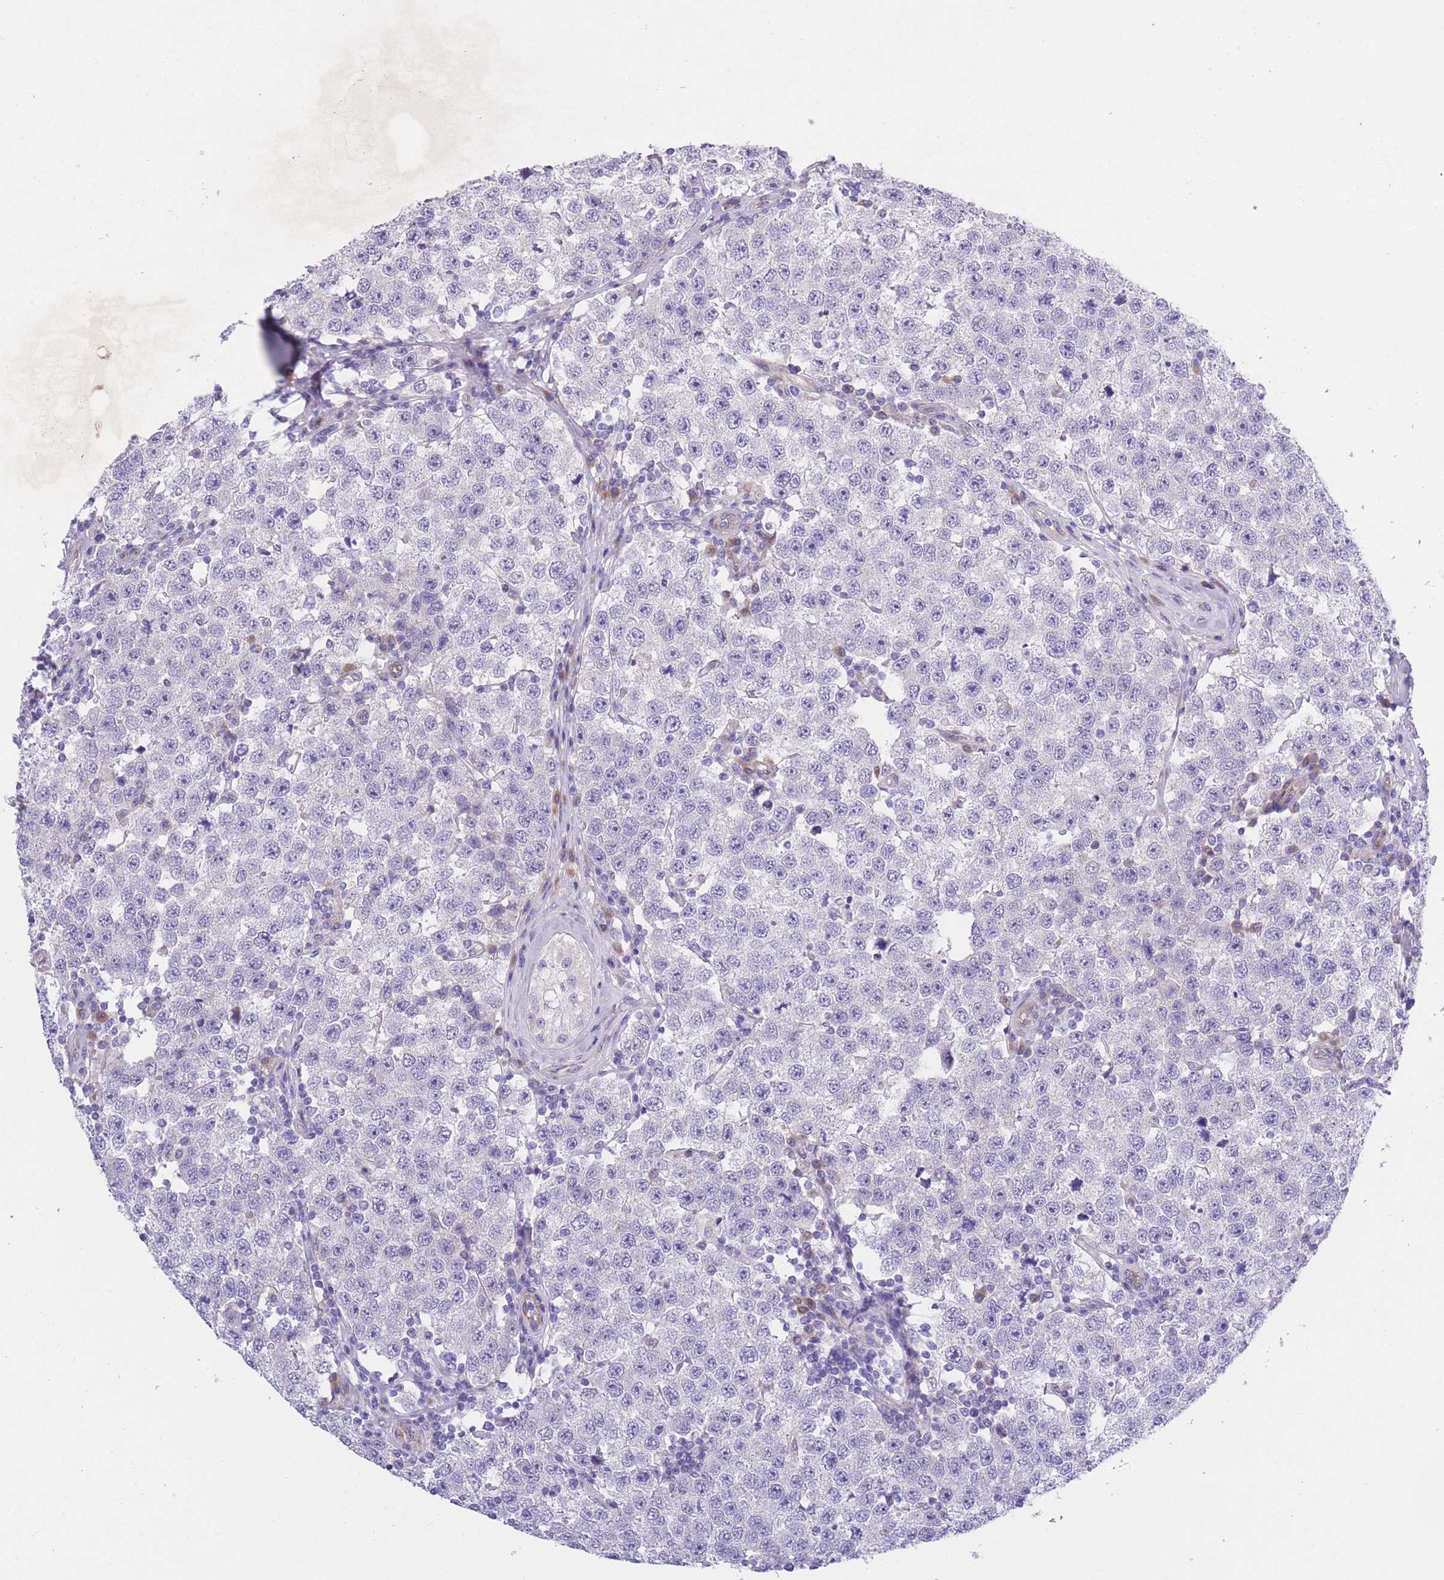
{"staining": {"intensity": "negative", "quantity": "none", "location": "none"}, "tissue": "testis cancer", "cell_type": "Tumor cells", "image_type": "cancer", "snomed": [{"axis": "morphology", "description": "Seminoma, NOS"}, {"axis": "topography", "description": "Testis"}], "caption": "Immunohistochemical staining of human testis cancer displays no significant expression in tumor cells.", "gene": "WWOX", "patient": {"sex": "male", "age": 34}}